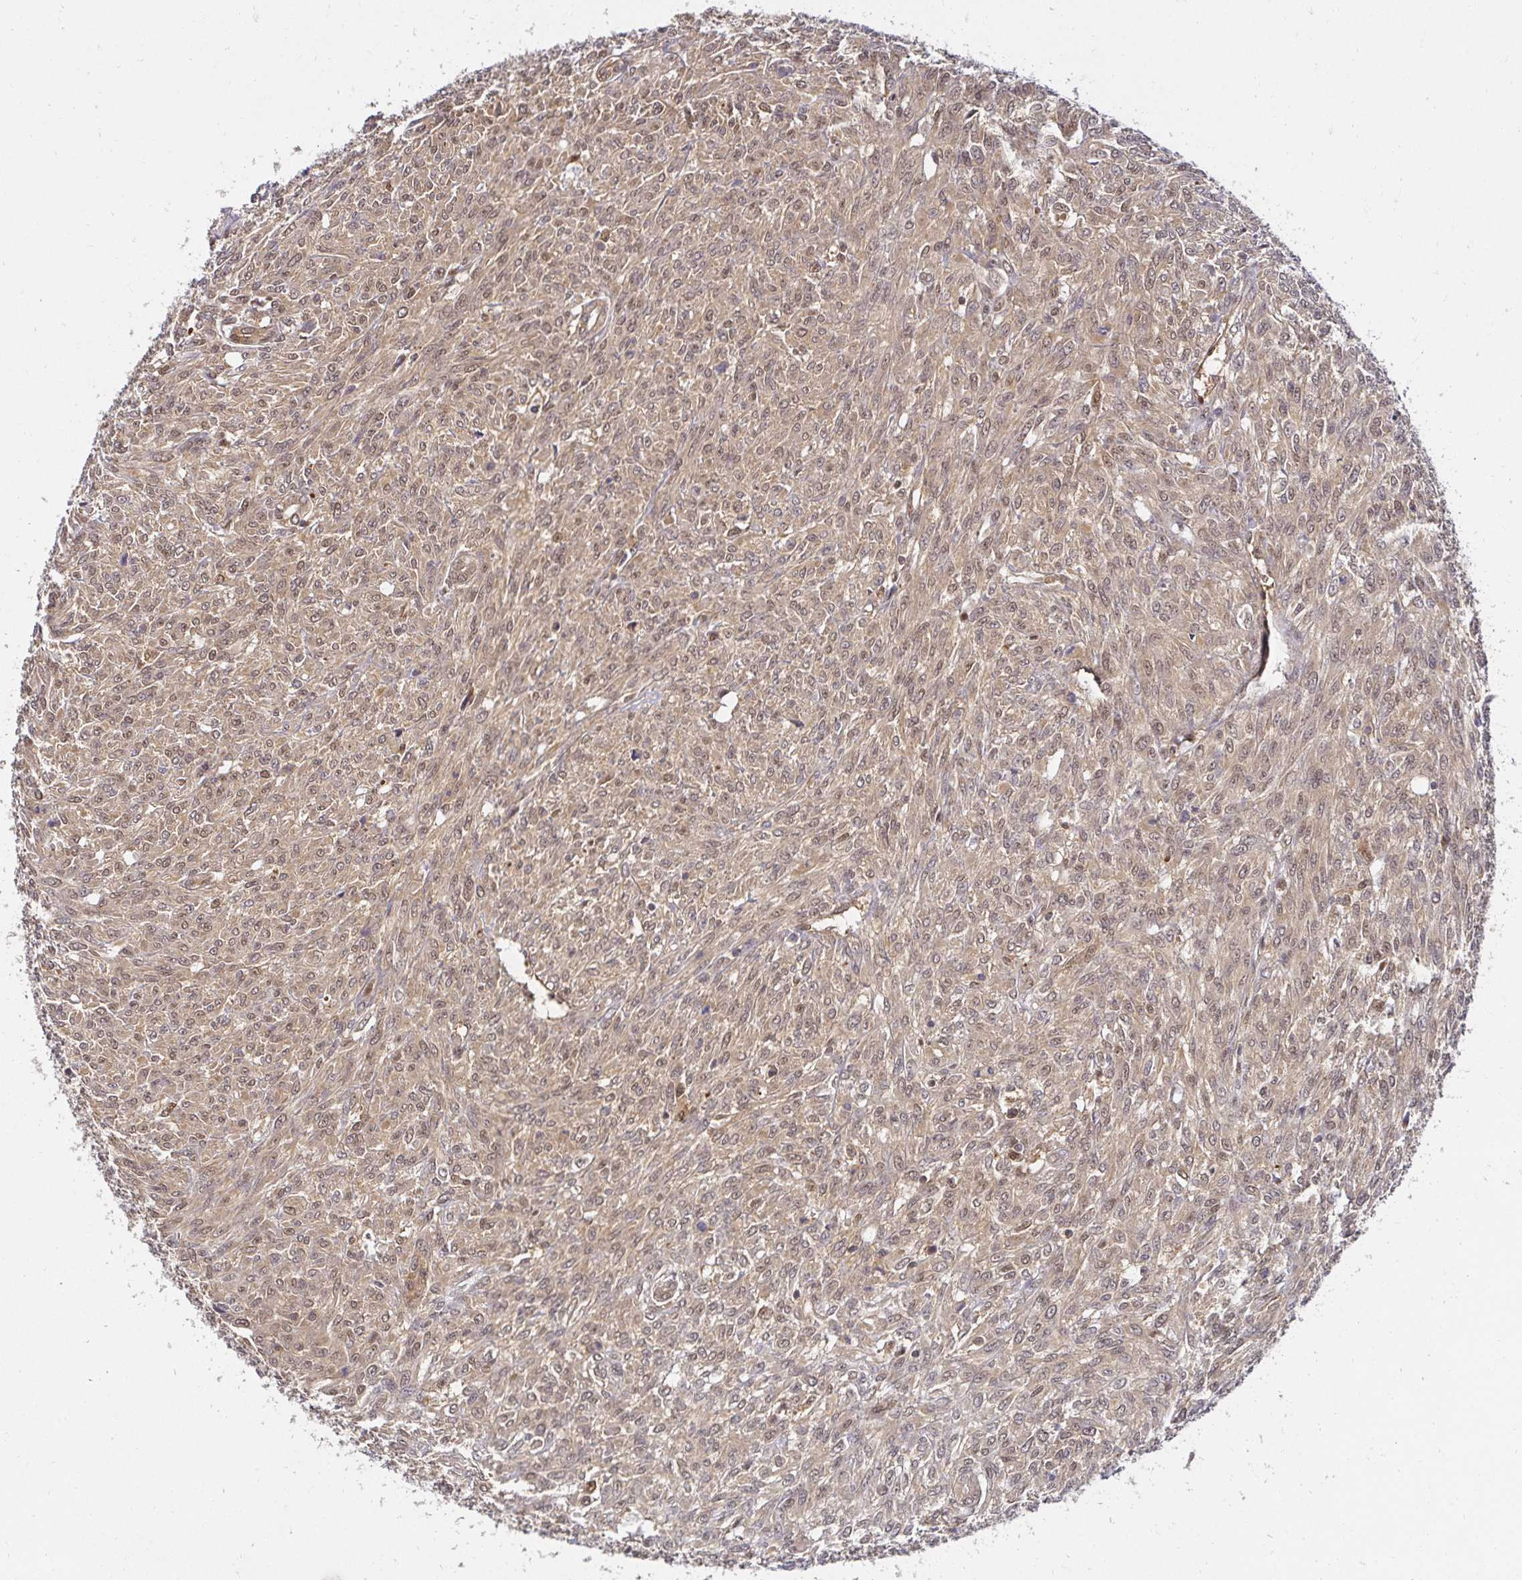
{"staining": {"intensity": "moderate", "quantity": ">75%", "location": "cytoplasmic/membranous,nuclear"}, "tissue": "renal cancer", "cell_type": "Tumor cells", "image_type": "cancer", "snomed": [{"axis": "morphology", "description": "Adenocarcinoma, NOS"}, {"axis": "topography", "description": "Kidney"}], "caption": "Adenocarcinoma (renal) stained for a protein (brown) exhibits moderate cytoplasmic/membranous and nuclear positive staining in about >75% of tumor cells.", "gene": "PSMA4", "patient": {"sex": "male", "age": 58}}